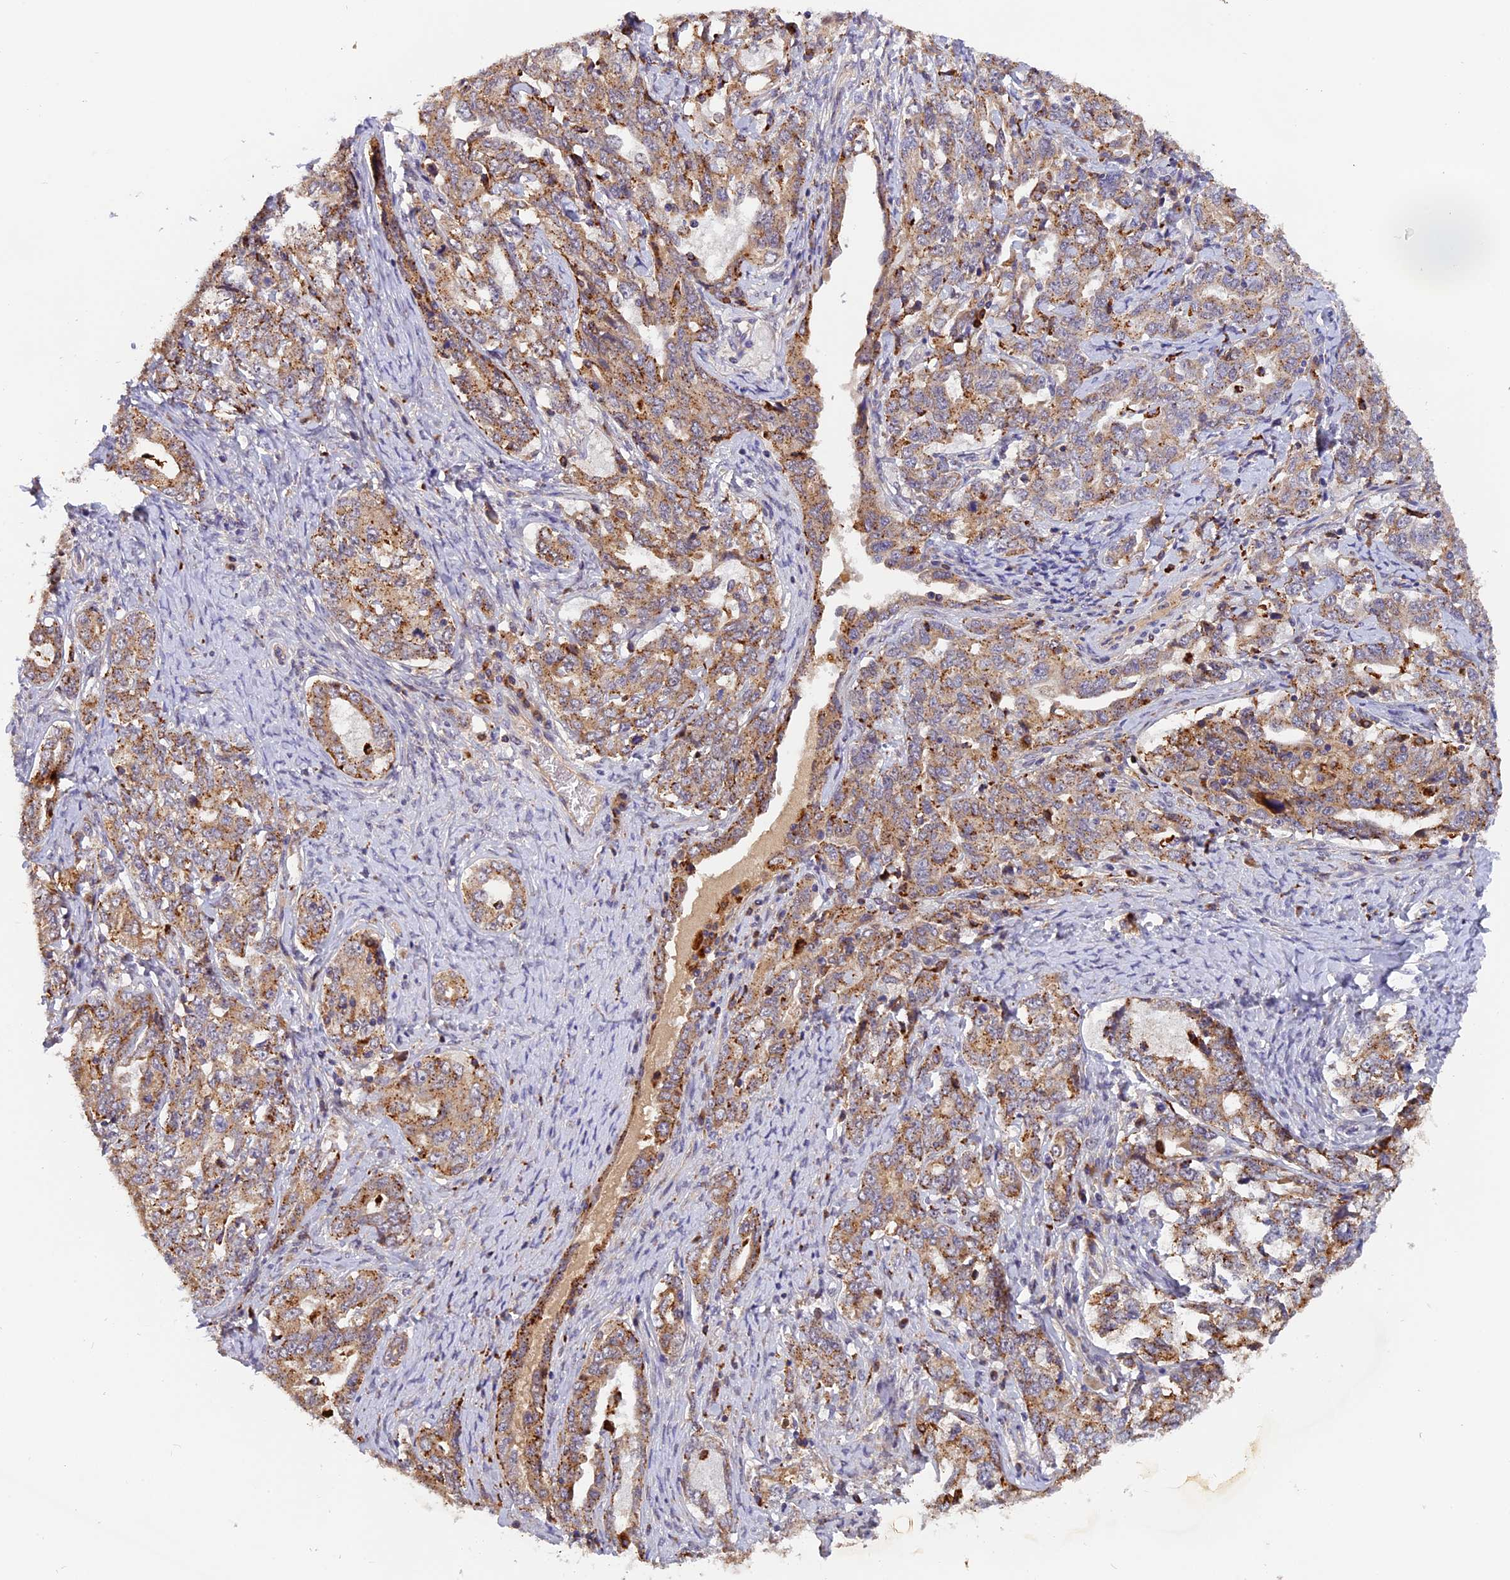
{"staining": {"intensity": "moderate", "quantity": ">75%", "location": "cytoplasmic/membranous"}, "tissue": "ovarian cancer", "cell_type": "Tumor cells", "image_type": "cancer", "snomed": [{"axis": "morphology", "description": "Carcinoma, endometroid"}, {"axis": "topography", "description": "Ovary"}], "caption": "Immunohistochemistry (IHC) histopathology image of neoplastic tissue: human endometroid carcinoma (ovarian) stained using immunohistochemistry (IHC) shows medium levels of moderate protein expression localized specifically in the cytoplasmic/membranous of tumor cells, appearing as a cytoplasmic/membranous brown color.", "gene": "COPE", "patient": {"sex": "female", "age": 62}}